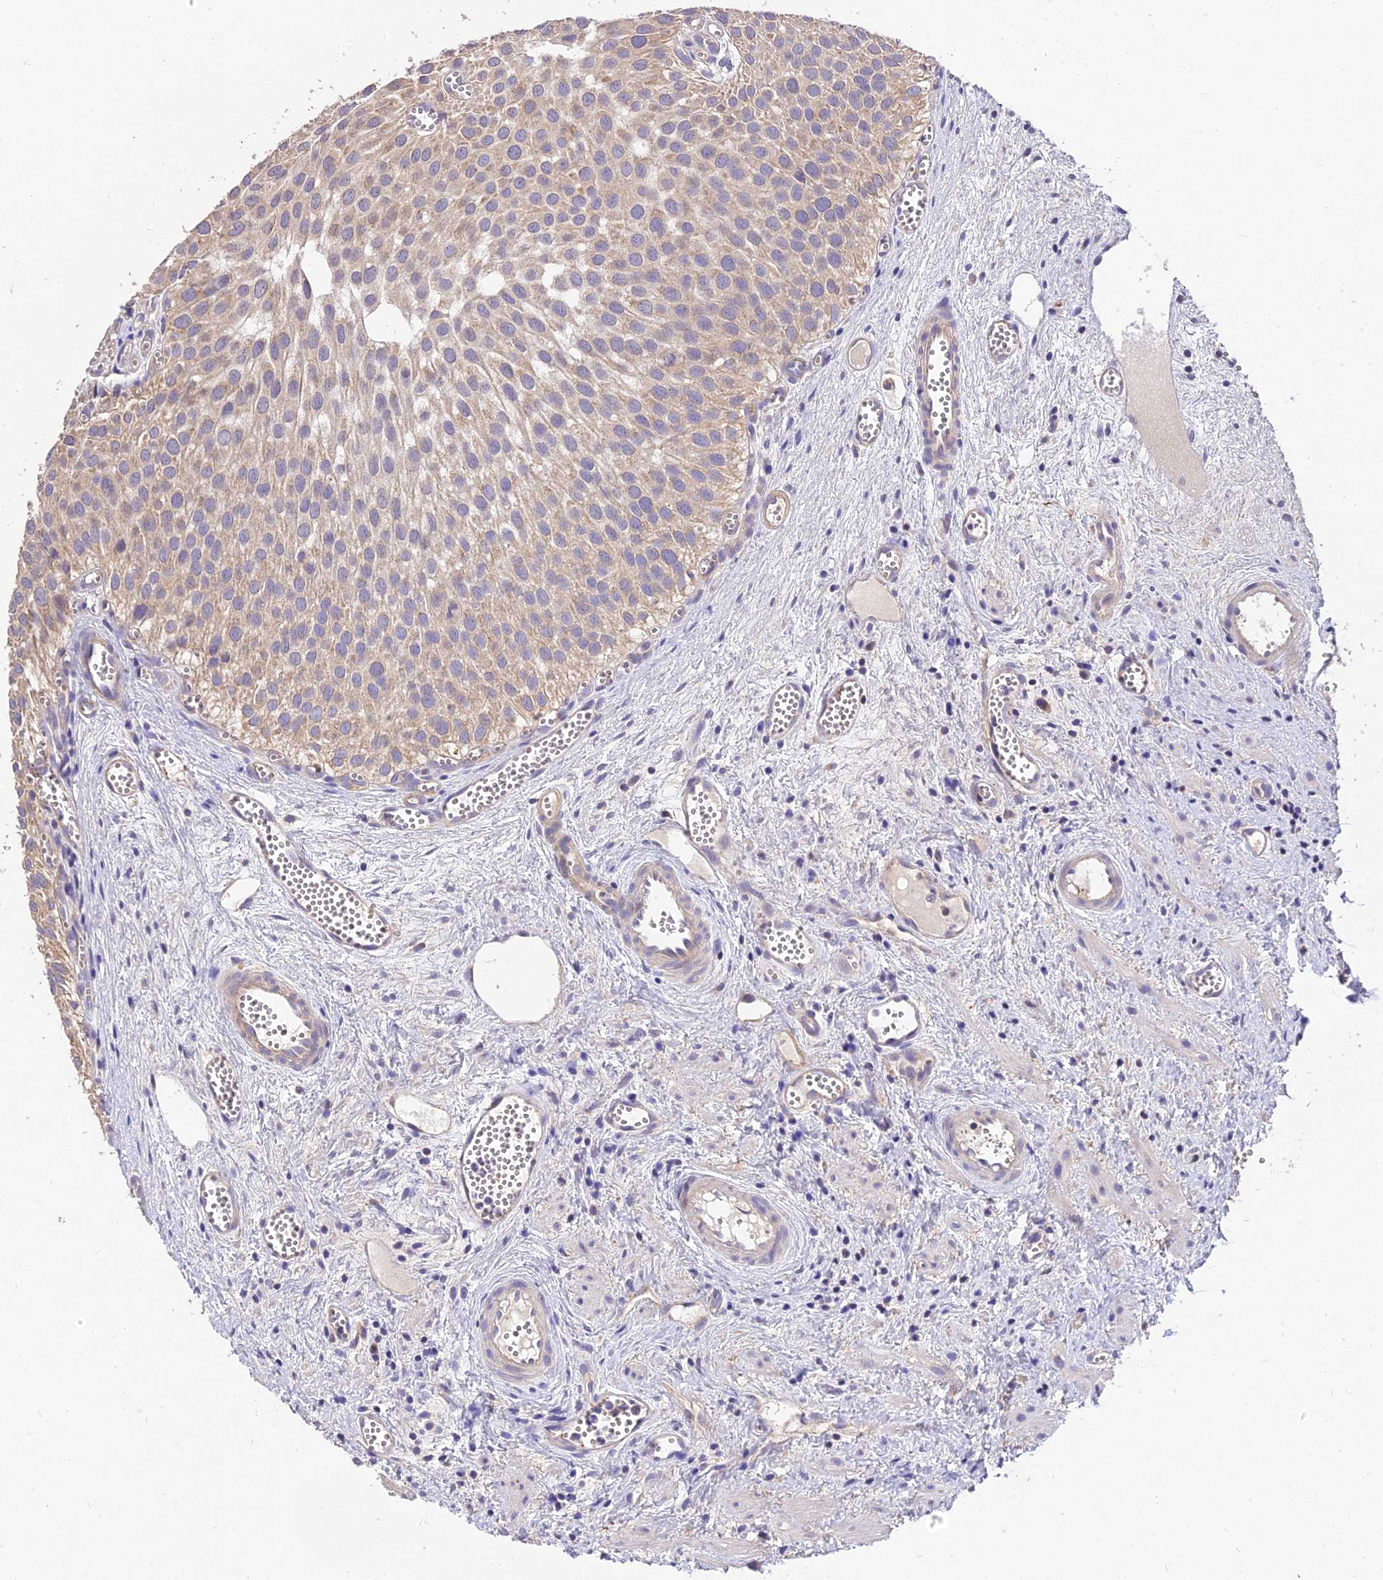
{"staining": {"intensity": "weak", "quantity": "25%-75%", "location": "cytoplasmic/membranous"}, "tissue": "urothelial cancer", "cell_type": "Tumor cells", "image_type": "cancer", "snomed": [{"axis": "morphology", "description": "Urothelial carcinoma, Low grade"}, {"axis": "topography", "description": "Urinary bladder"}], "caption": "Immunohistochemistry image of urothelial carcinoma (low-grade) stained for a protein (brown), which exhibits low levels of weak cytoplasmic/membranous expression in approximately 25%-75% of tumor cells.", "gene": "SDHD", "patient": {"sex": "male", "age": 88}}